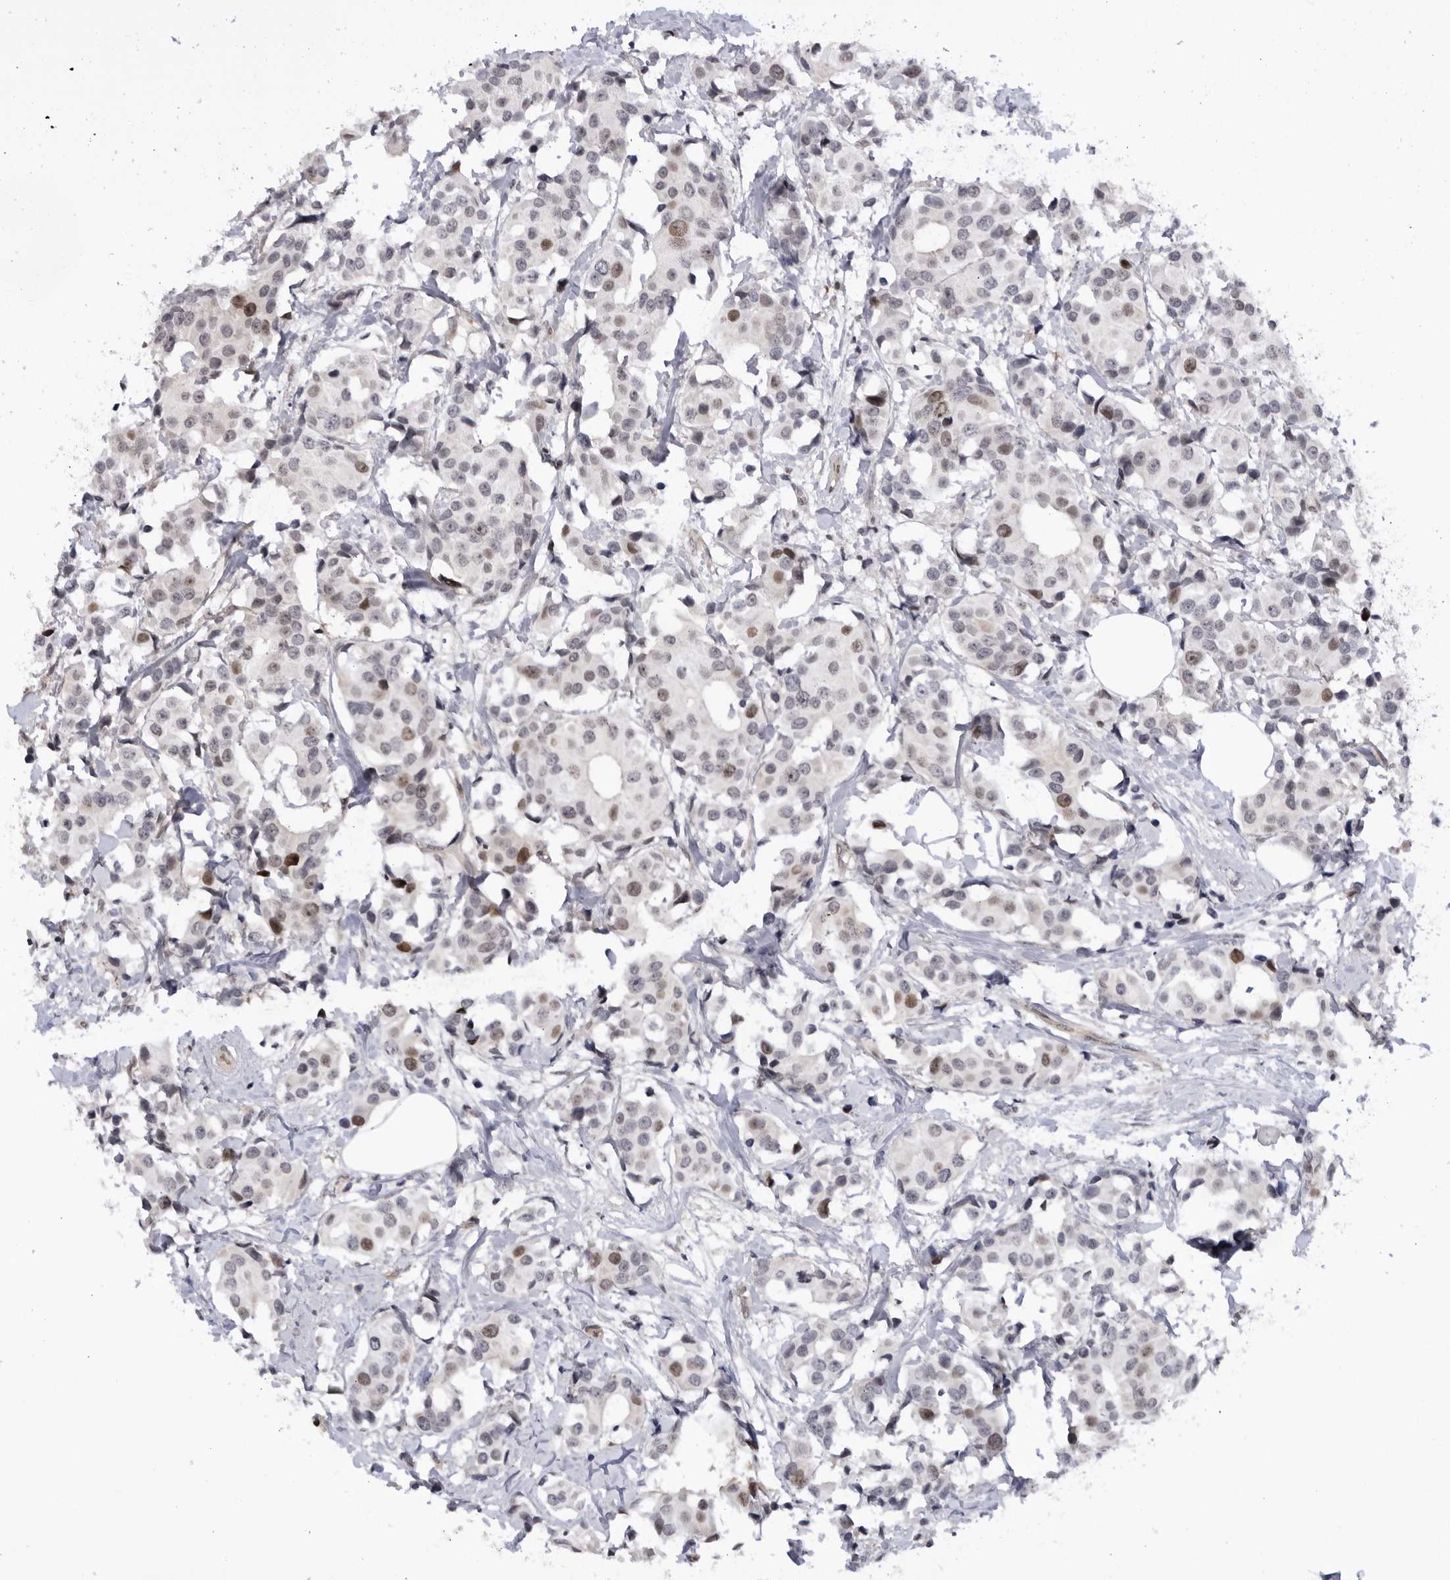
{"staining": {"intensity": "moderate", "quantity": "25%-75%", "location": "nuclear"}, "tissue": "breast cancer", "cell_type": "Tumor cells", "image_type": "cancer", "snomed": [{"axis": "morphology", "description": "Normal tissue, NOS"}, {"axis": "morphology", "description": "Duct carcinoma"}, {"axis": "topography", "description": "Breast"}], "caption": "Protein staining reveals moderate nuclear expression in approximately 25%-75% of tumor cells in infiltrating ductal carcinoma (breast).", "gene": "CNBD1", "patient": {"sex": "female", "age": 39}}